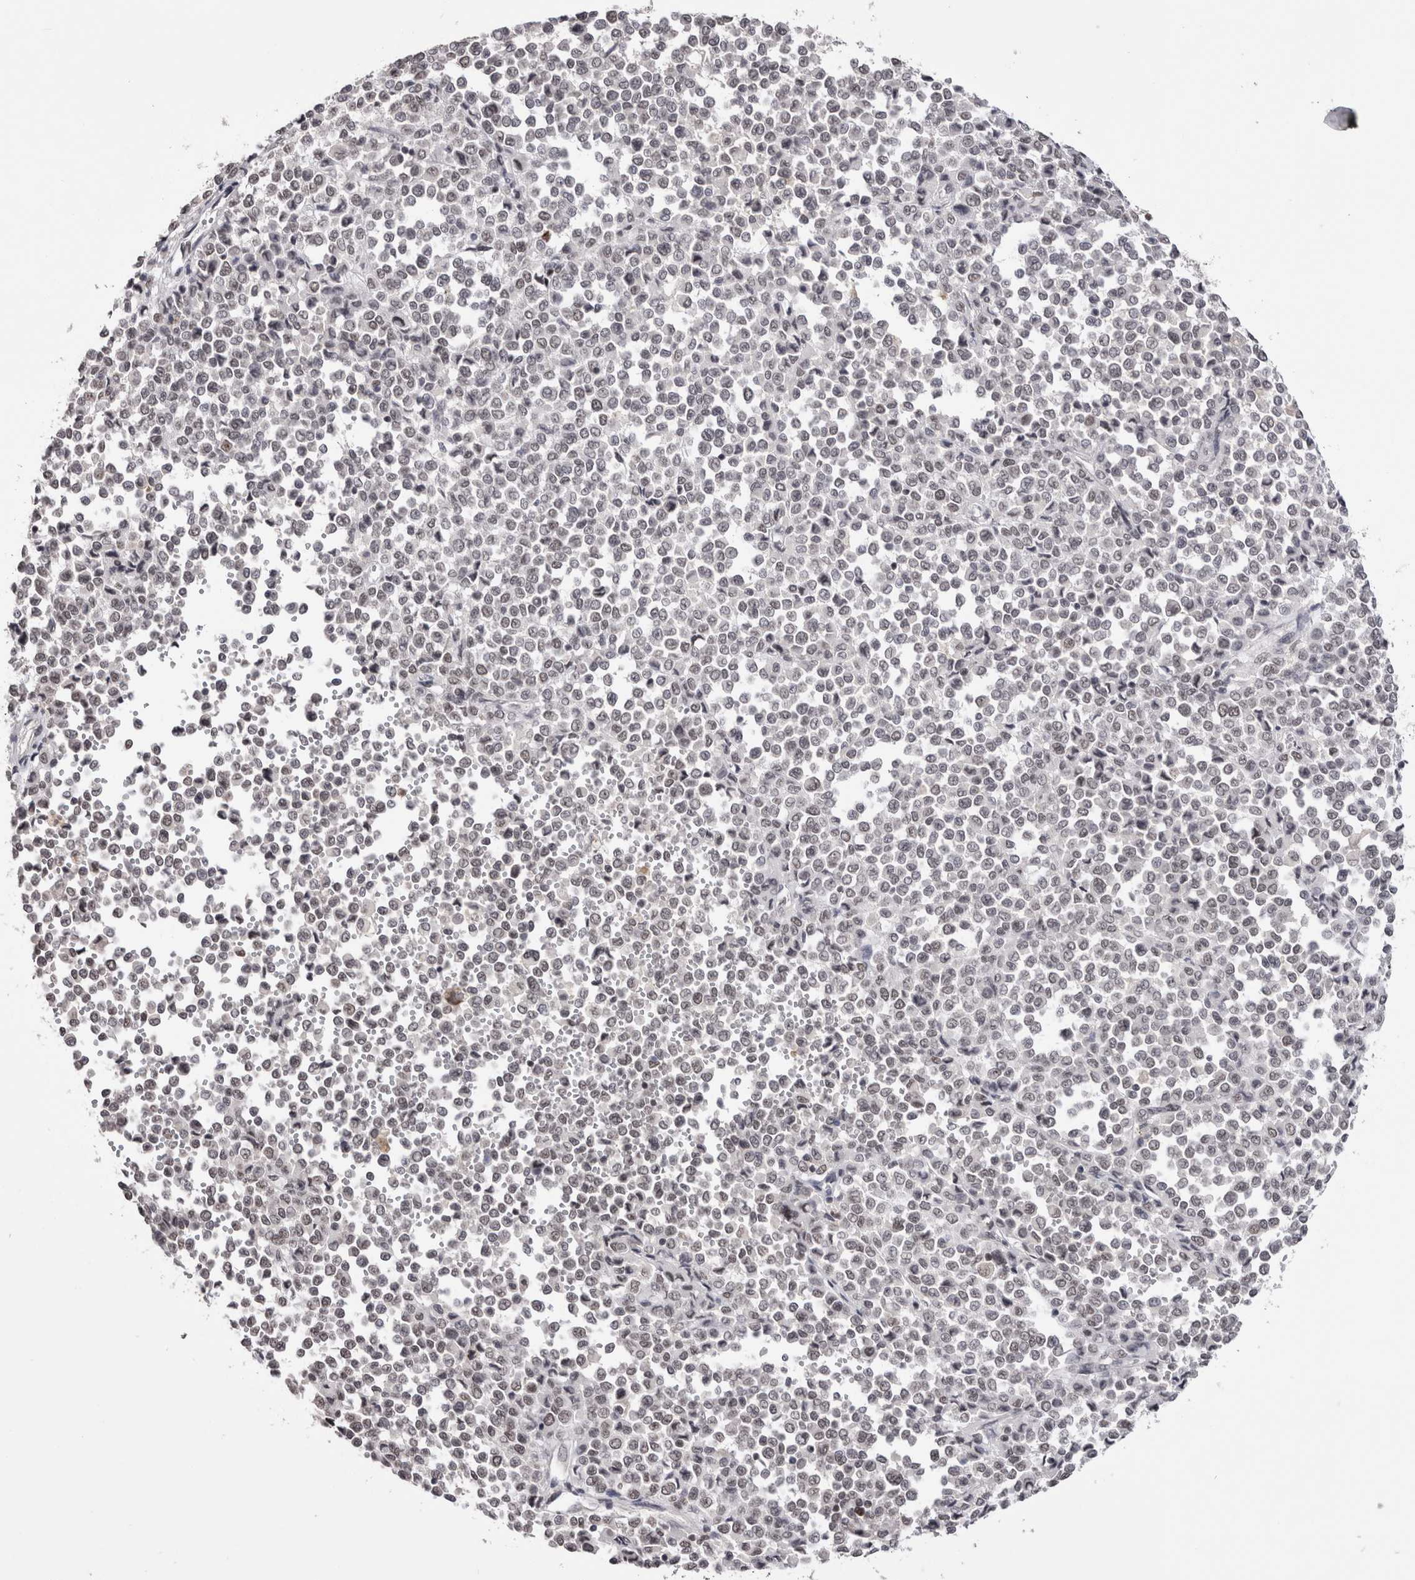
{"staining": {"intensity": "weak", "quantity": "25%-75%", "location": "nuclear"}, "tissue": "melanoma", "cell_type": "Tumor cells", "image_type": "cancer", "snomed": [{"axis": "morphology", "description": "Malignant melanoma, Metastatic site"}, {"axis": "topography", "description": "Pancreas"}], "caption": "Immunohistochemistry (DAB) staining of malignant melanoma (metastatic site) displays weak nuclear protein positivity in approximately 25%-75% of tumor cells. (brown staining indicates protein expression, while blue staining denotes nuclei).", "gene": "SMC1A", "patient": {"sex": "female", "age": 30}}